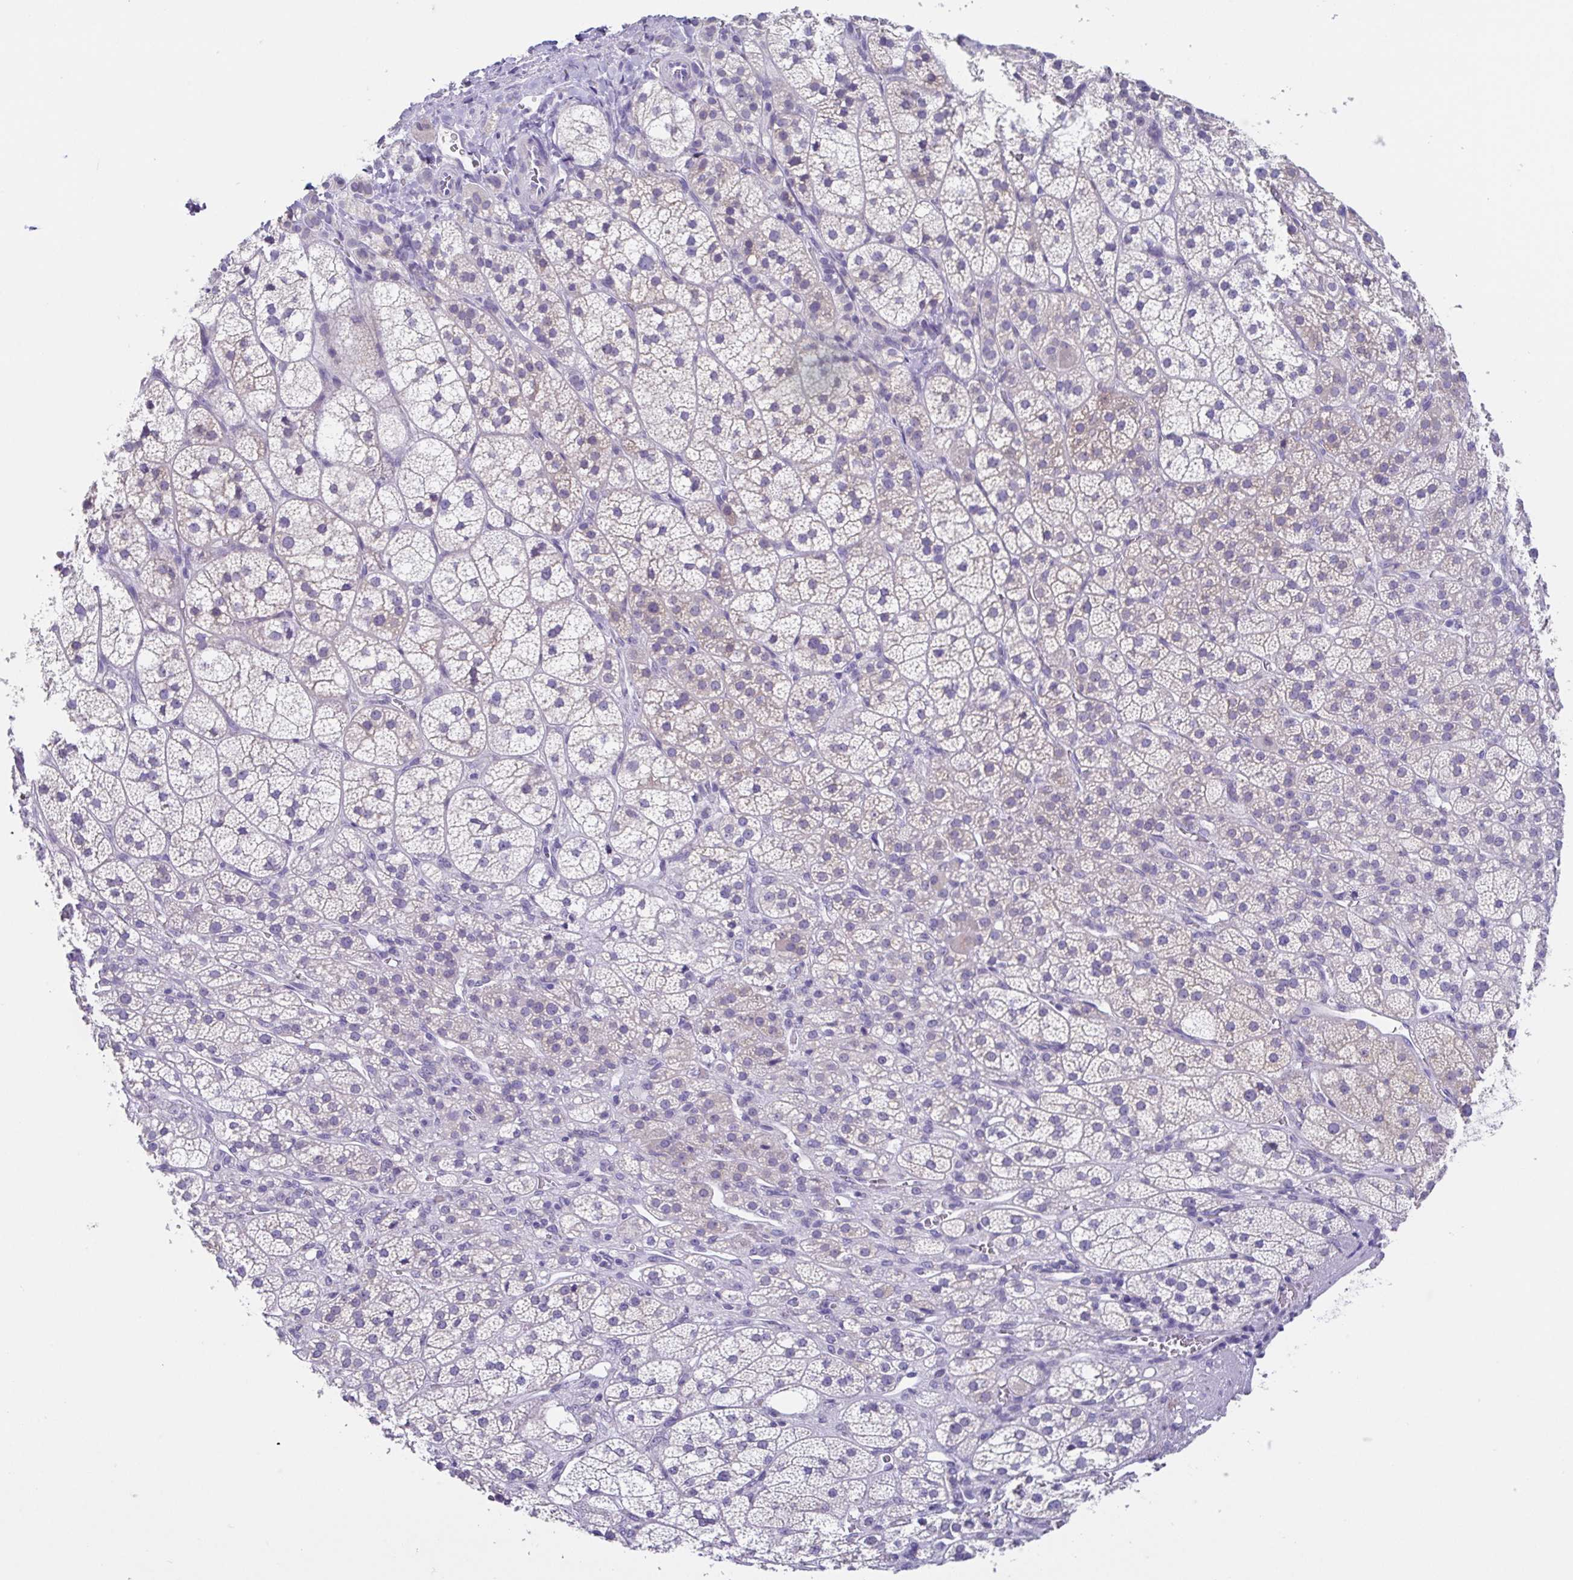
{"staining": {"intensity": "weak", "quantity": "<25%", "location": "cytoplasmic/membranous"}, "tissue": "adrenal gland", "cell_type": "Glandular cells", "image_type": "normal", "snomed": [{"axis": "morphology", "description": "Normal tissue, NOS"}, {"axis": "topography", "description": "Adrenal gland"}], "caption": "Immunohistochemistry (IHC) histopathology image of normal adrenal gland: adrenal gland stained with DAB demonstrates no significant protein expression in glandular cells.", "gene": "RDH11", "patient": {"sex": "female", "age": 60}}